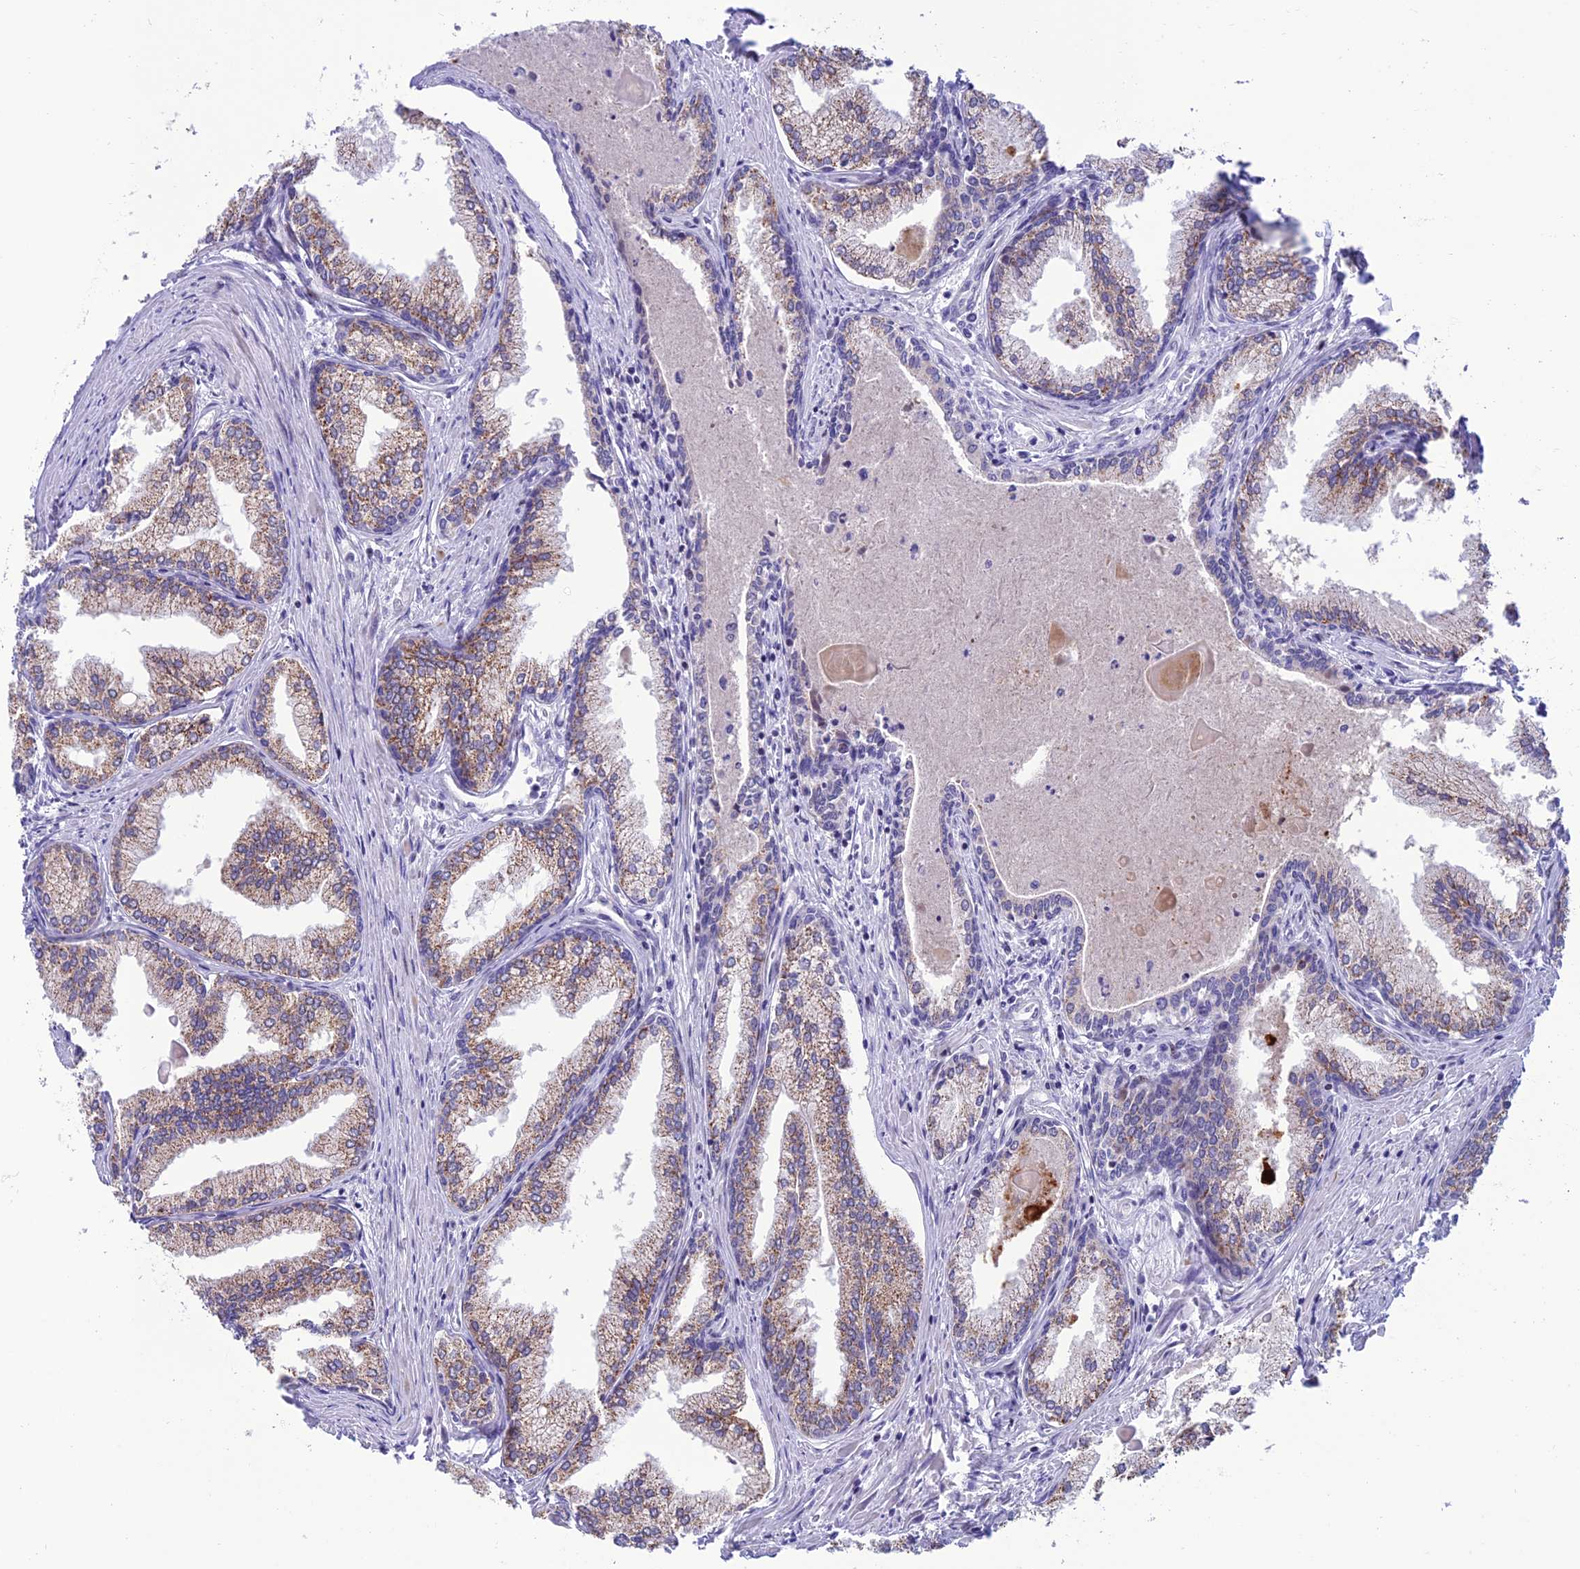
{"staining": {"intensity": "moderate", "quantity": ">75%", "location": "cytoplasmic/membranous"}, "tissue": "prostate cancer", "cell_type": "Tumor cells", "image_type": "cancer", "snomed": [{"axis": "morphology", "description": "Adenocarcinoma, High grade"}, {"axis": "topography", "description": "Prostate"}], "caption": "Immunohistochemical staining of prostate cancer (adenocarcinoma (high-grade)) shows medium levels of moderate cytoplasmic/membranous protein positivity in about >75% of tumor cells.", "gene": "SLC10A1", "patient": {"sex": "male", "age": 68}}